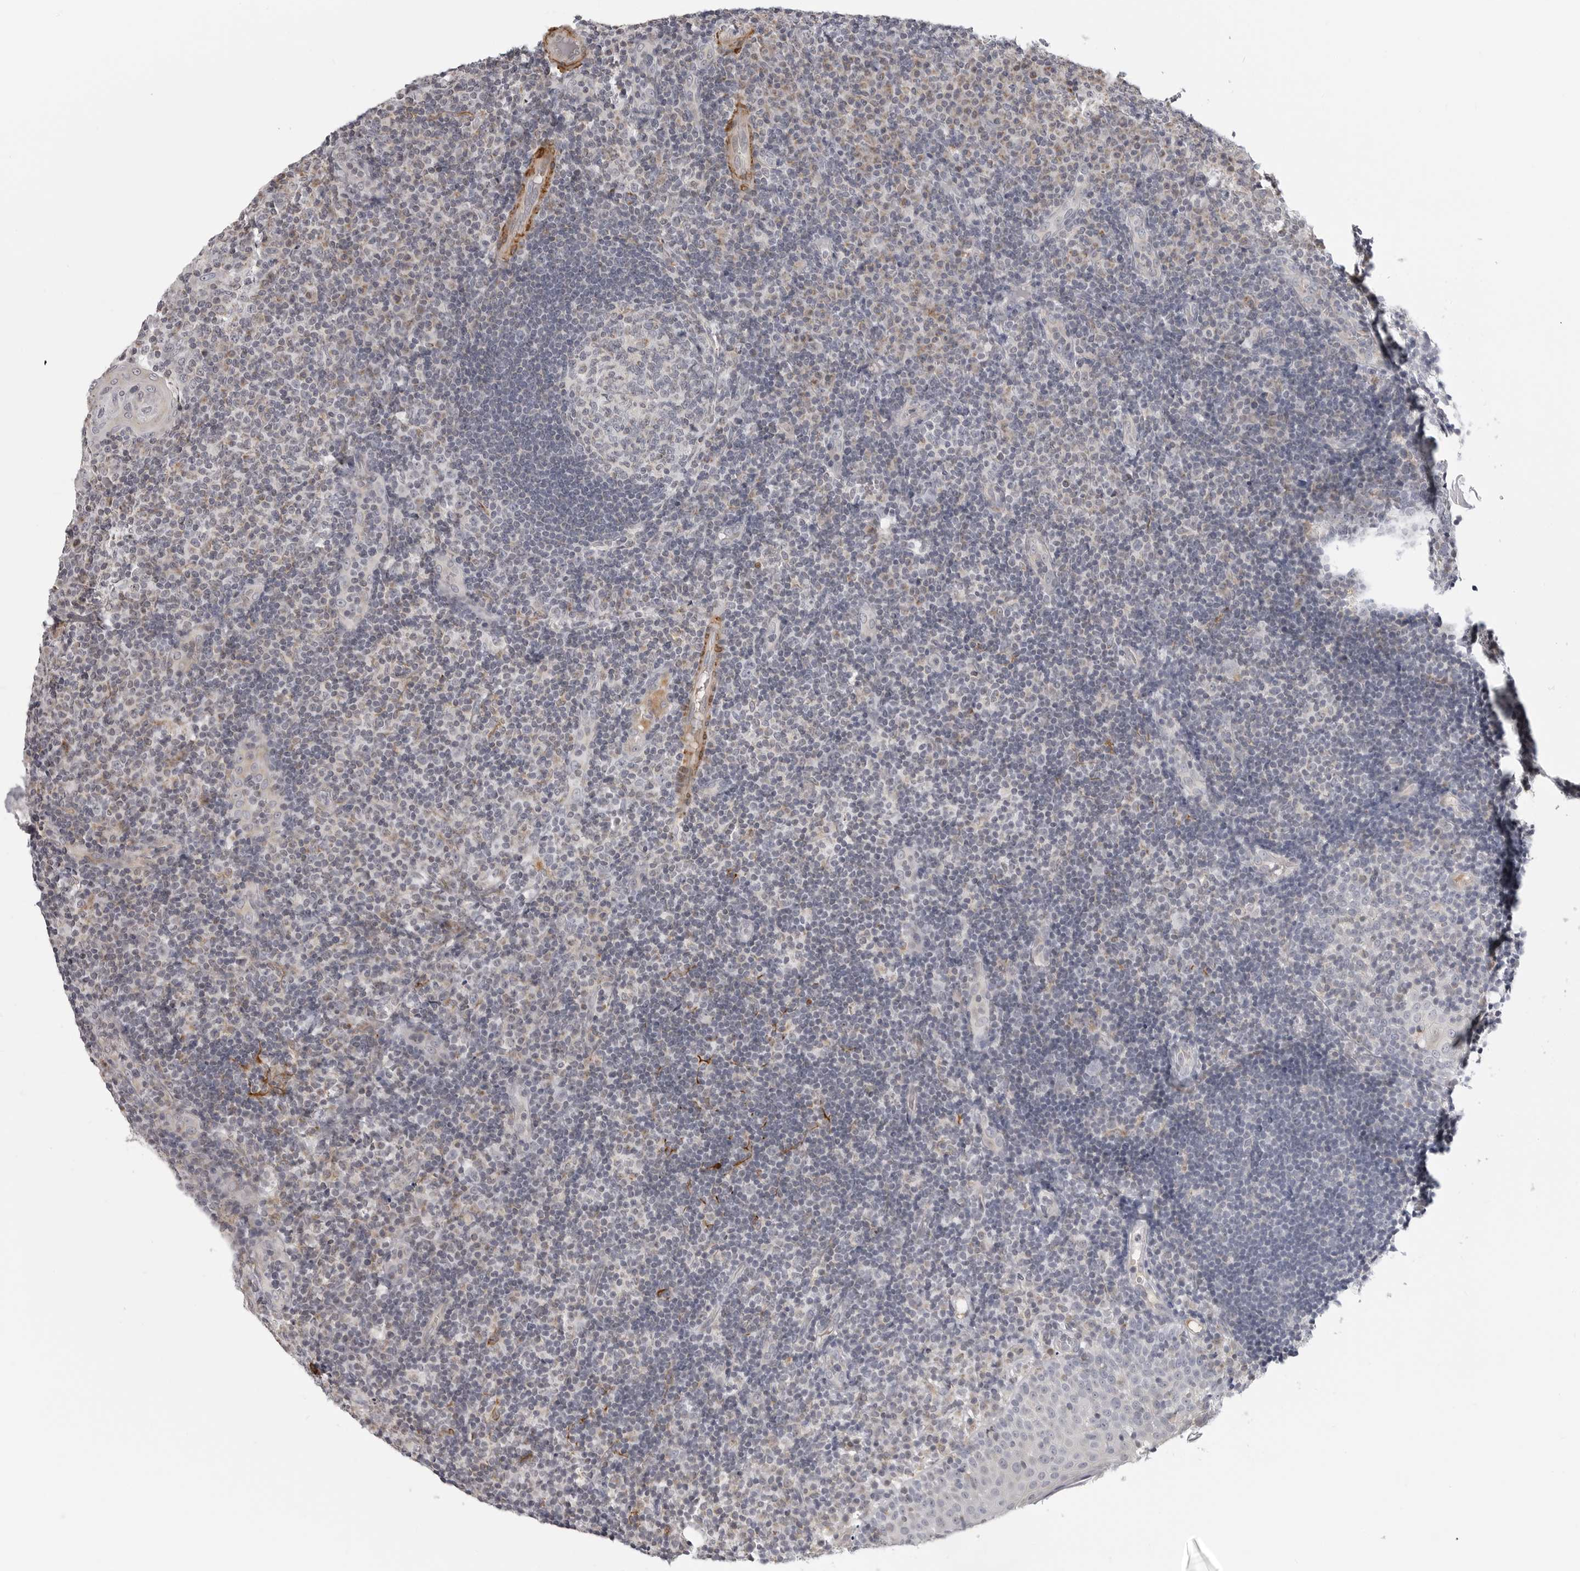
{"staining": {"intensity": "negative", "quantity": "none", "location": "none"}, "tissue": "tonsil", "cell_type": "Germinal center cells", "image_type": "normal", "snomed": [{"axis": "morphology", "description": "Normal tissue, NOS"}, {"axis": "topography", "description": "Tonsil"}], "caption": "Protein analysis of normal tonsil shows no significant positivity in germinal center cells.", "gene": "MAP7D1", "patient": {"sex": "female", "age": 40}}